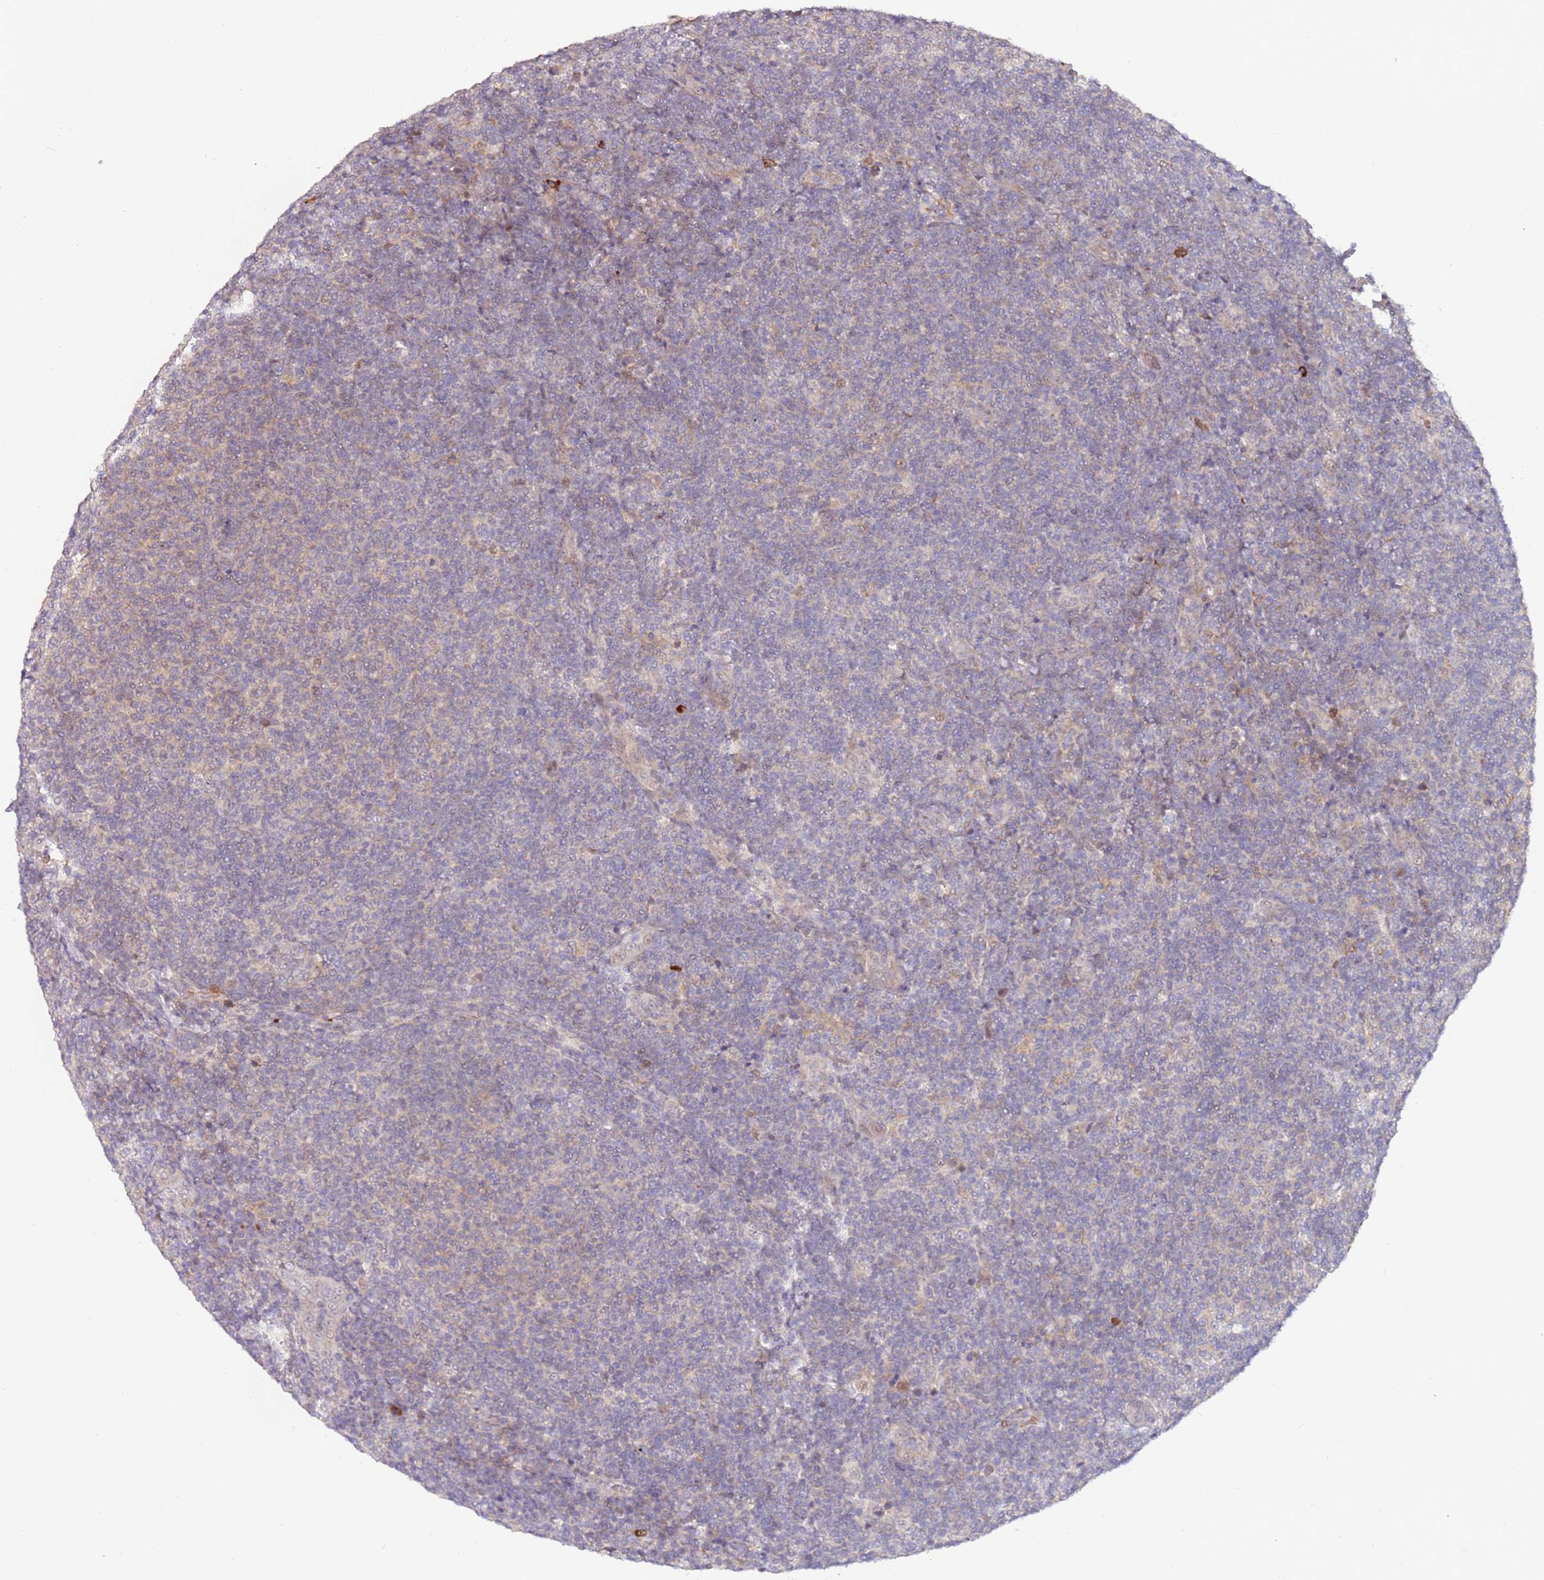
{"staining": {"intensity": "negative", "quantity": "none", "location": "none"}, "tissue": "lymphoma", "cell_type": "Tumor cells", "image_type": "cancer", "snomed": [{"axis": "morphology", "description": "Malignant lymphoma, non-Hodgkin's type, Low grade"}, {"axis": "topography", "description": "Lymph node"}], "caption": "IHC histopathology image of neoplastic tissue: human low-grade malignant lymphoma, non-Hodgkin's type stained with DAB shows no significant protein staining in tumor cells.", "gene": "MAGEF1", "patient": {"sex": "male", "age": 66}}